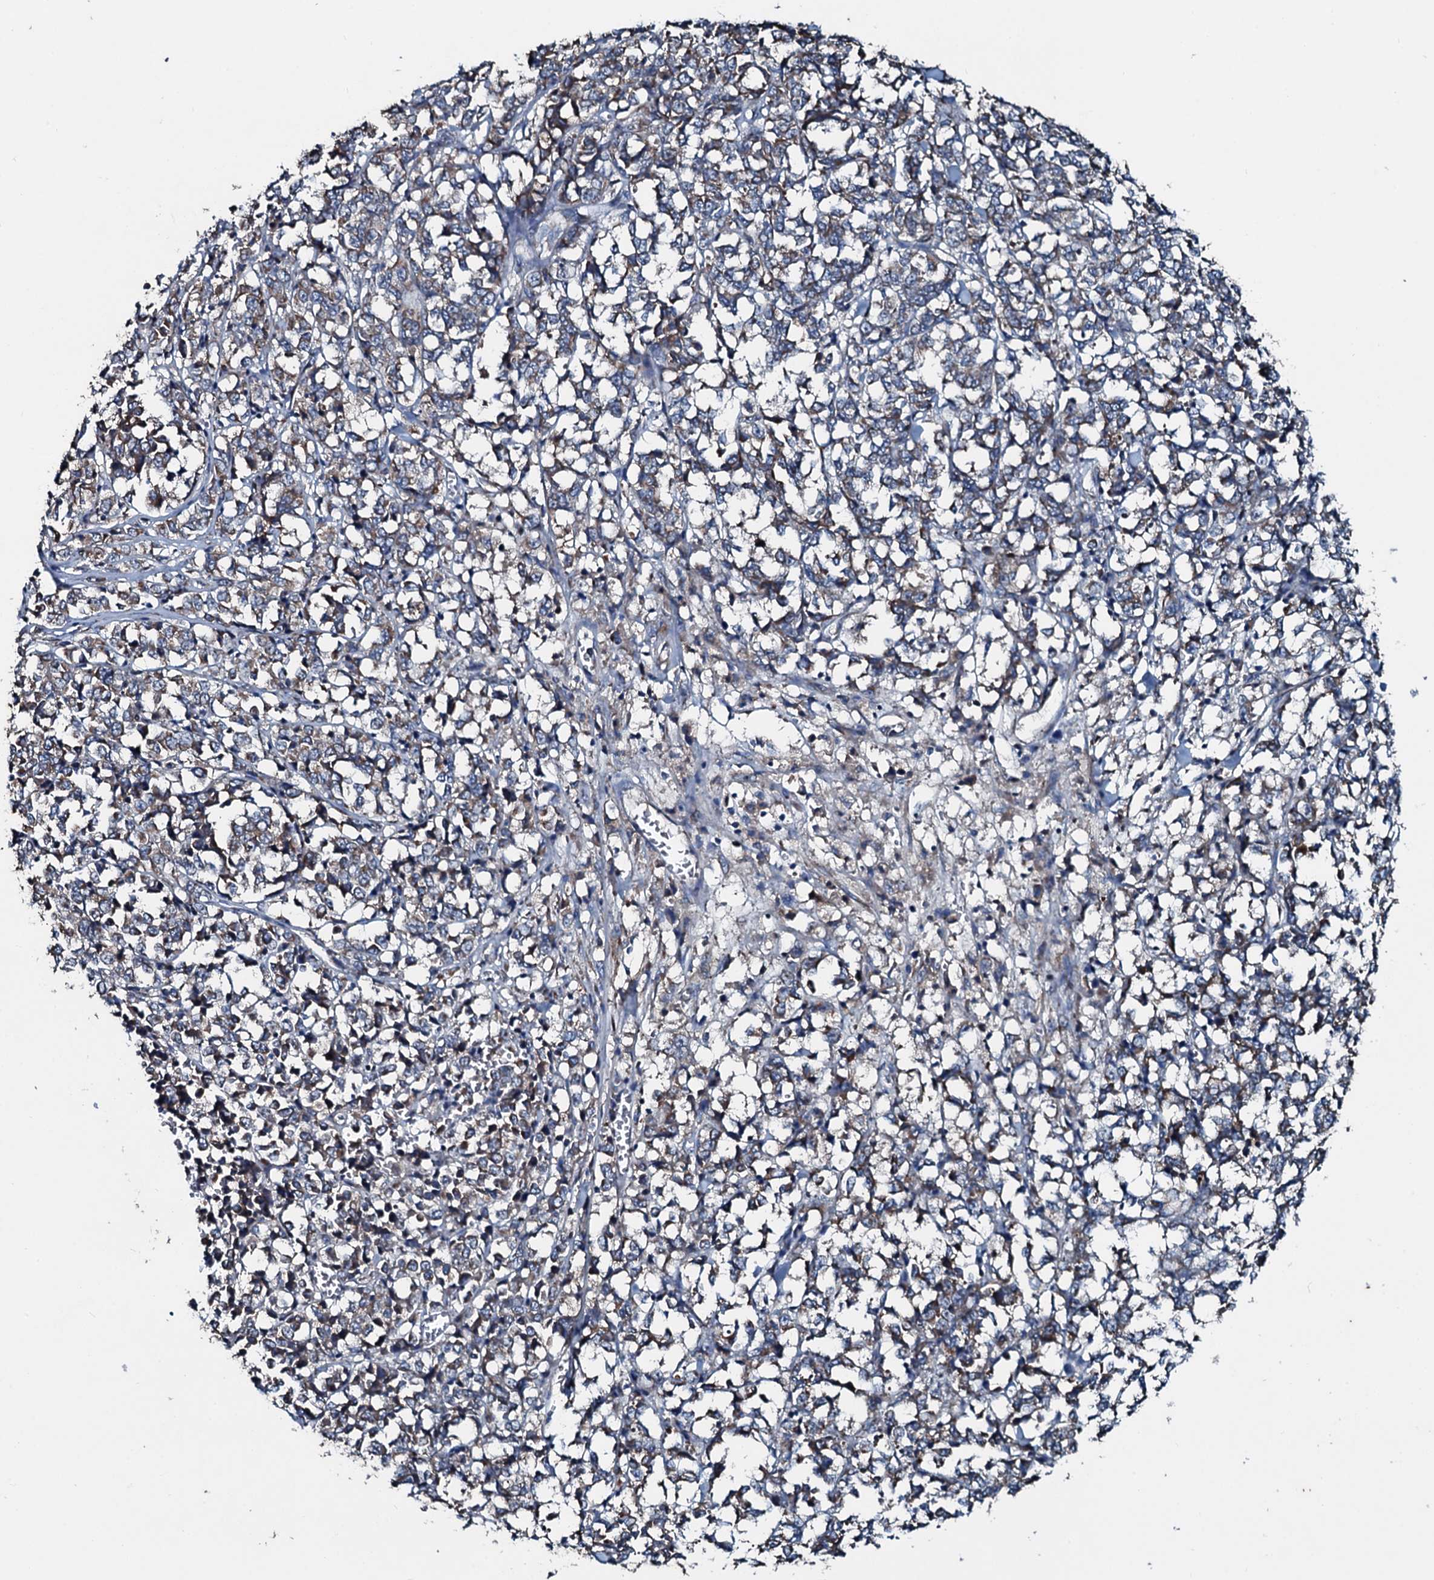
{"staining": {"intensity": "weak", "quantity": "<25%", "location": "cytoplasmic/membranous"}, "tissue": "melanoma", "cell_type": "Tumor cells", "image_type": "cancer", "snomed": [{"axis": "morphology", "description": "Malignant melanoma, NOS"}, {"axis": "topography", "description": "Skin"}], "caption": "Immunohistochemistry micrograph of melanoma stained for a protein (brown), which demonstrates no staining in tumor cells.", "gene": "ACSS3", "patient": {"sex": "female", "age": 72}}